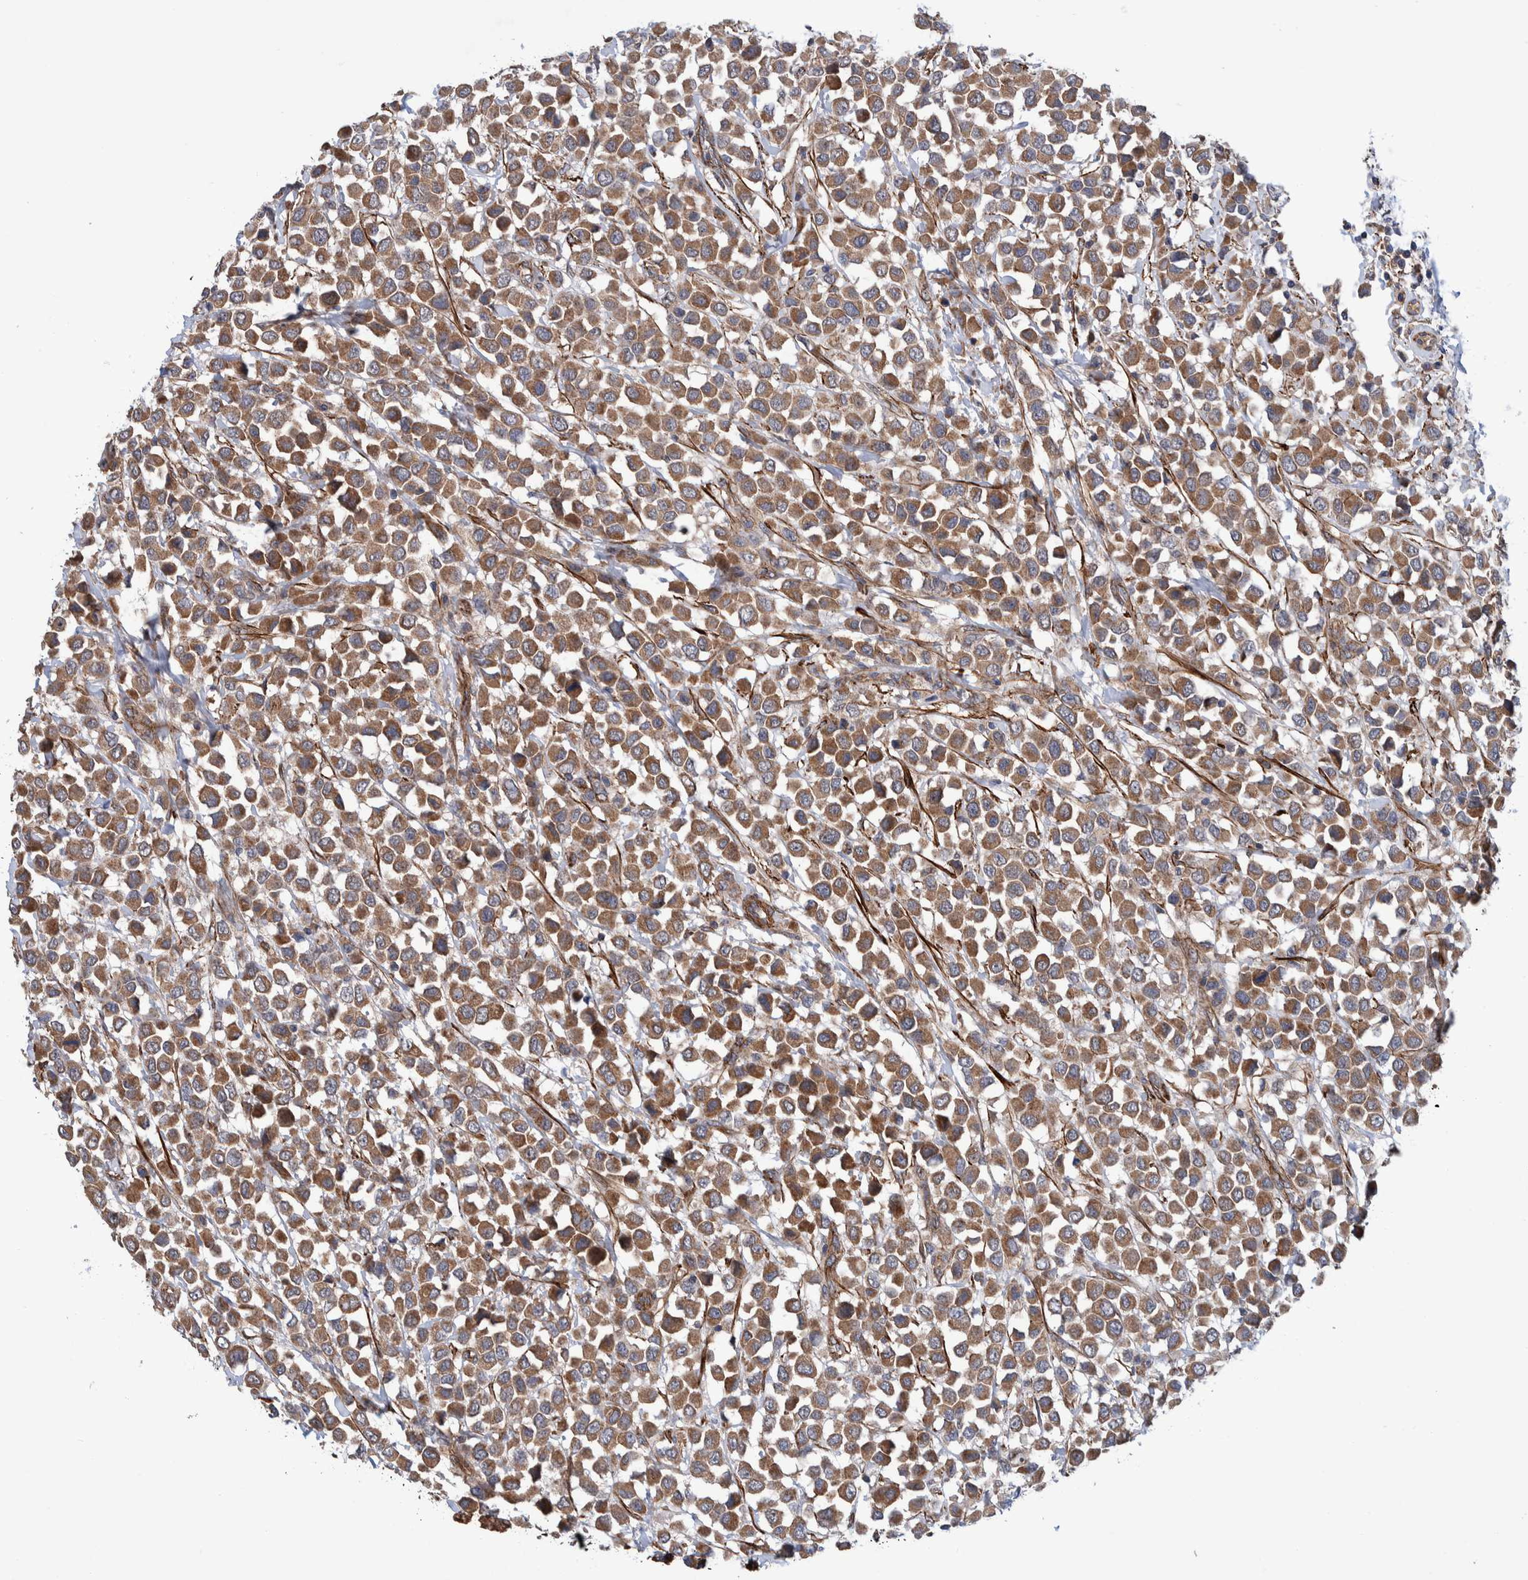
{"staining": {"intensity": "moderate", "quantity": ">75%", "location": "cytoplasmic/membranous"}, "tissue": "breast cancer", "cell_type": "Tumor cells", "image_type": "cancer", "snomed": [{"axis": "morphology", "description": "Duct carcinoma"}, {"axis": "topography", "description": "Breast"}], "caption": "Immunohistochemical staining of human breast invasive ductal carcinoma exhibits medium levels of moderate cytoplasmic/membranous protein positivity in approximately >75% of tumor cells.", "gene": "SLC25A10", "patient": {"sex": "female", "age": 61}}